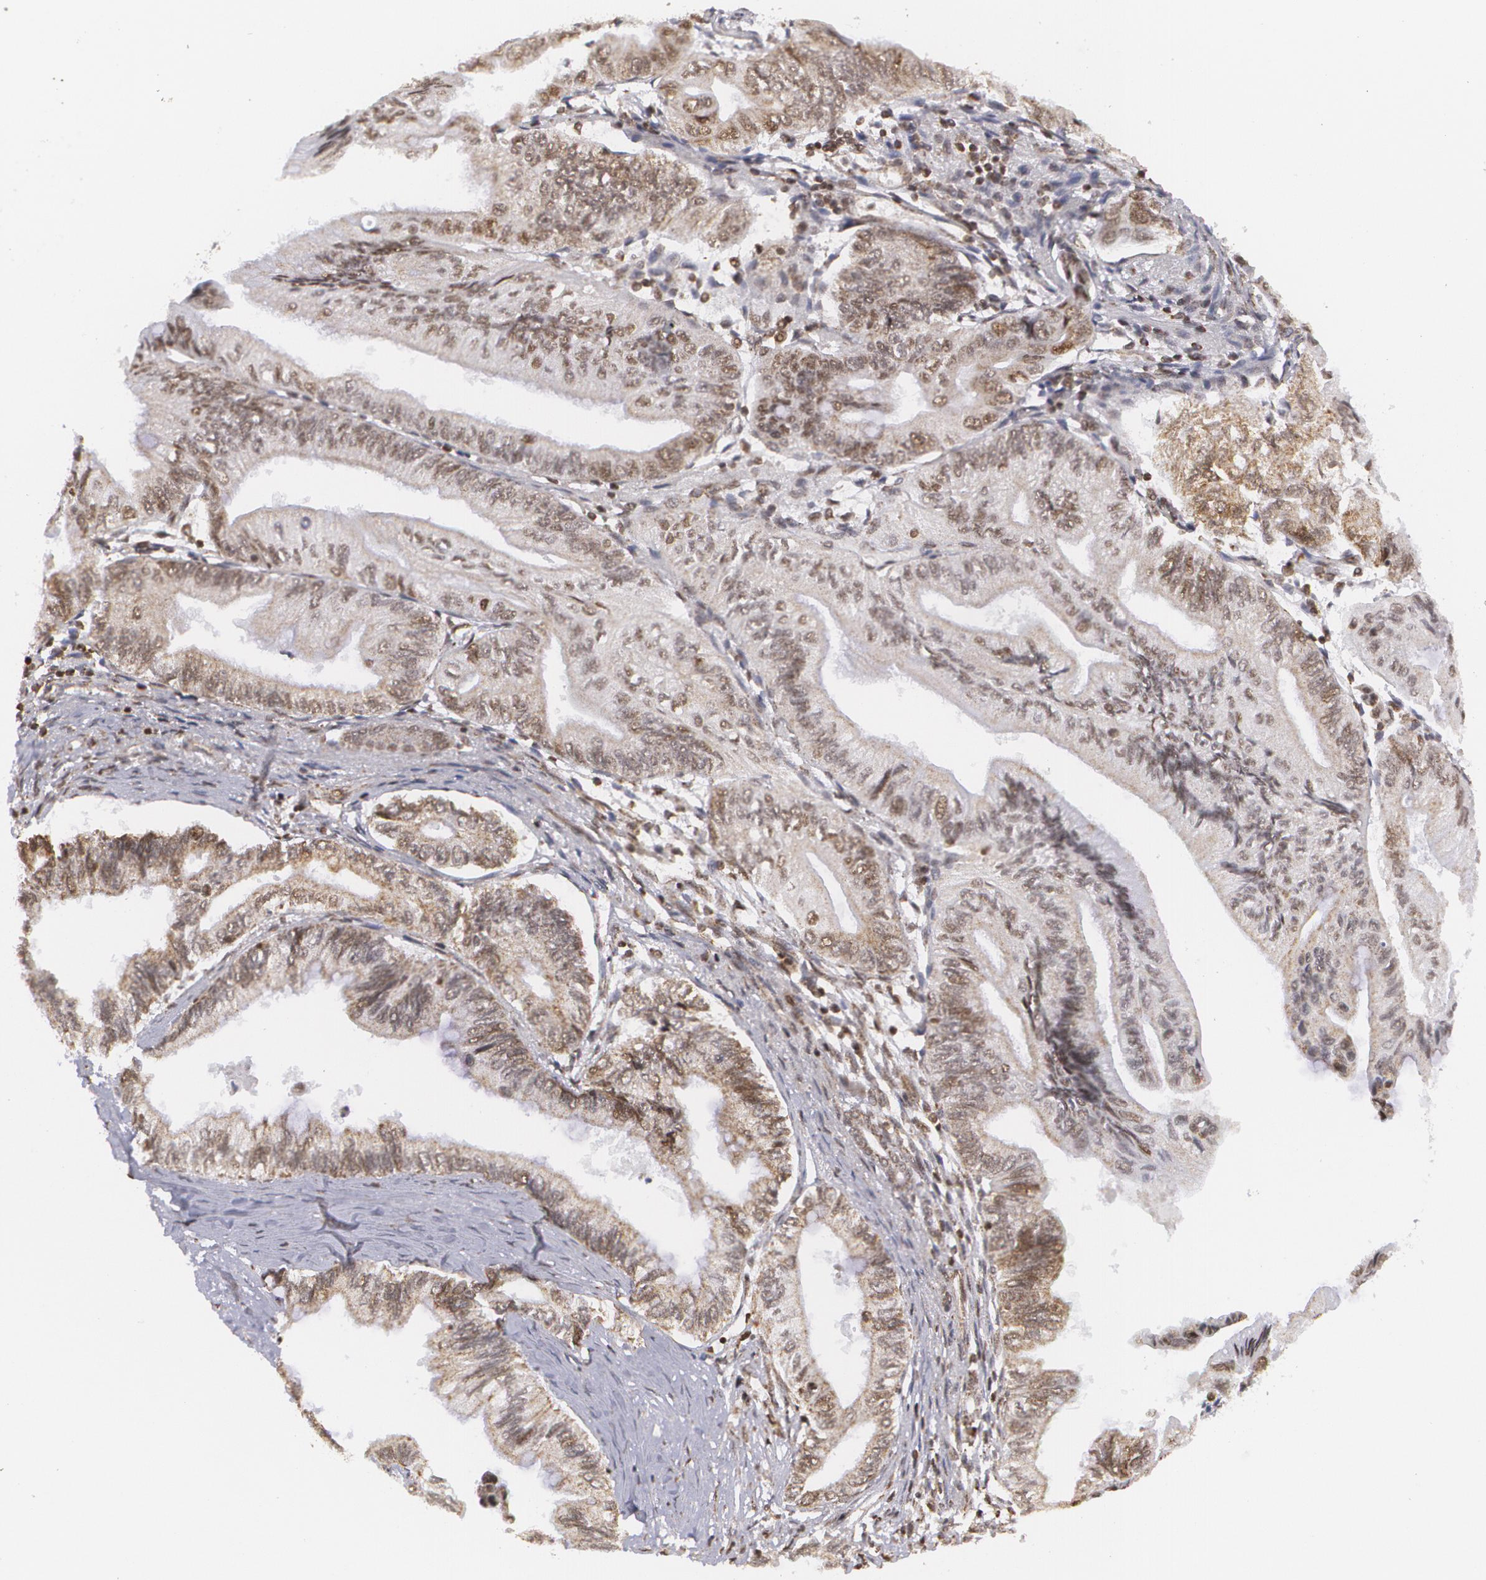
{"staining": {"intensity": "weak", "quantity": "25%-75%", "location": "nuclear"}, "tissue": "pancreatic cancer", "cell_type": "Tumor cells", "image_type": "cancer", "snomed": [{"axis": "morphology", "description": "Adenocarcinoma, NOS"}, {"axis": "topography", "description": "Pancreas"}], "caption": "Pancreatic cancer (adenocarcinoma) was stained to show a protein in brown. There is low levels of weak nuclear staining in about 25%-75% of tumor cells.", "gene": "MXD1", "patient": {"sex": "female", "age": 66}}